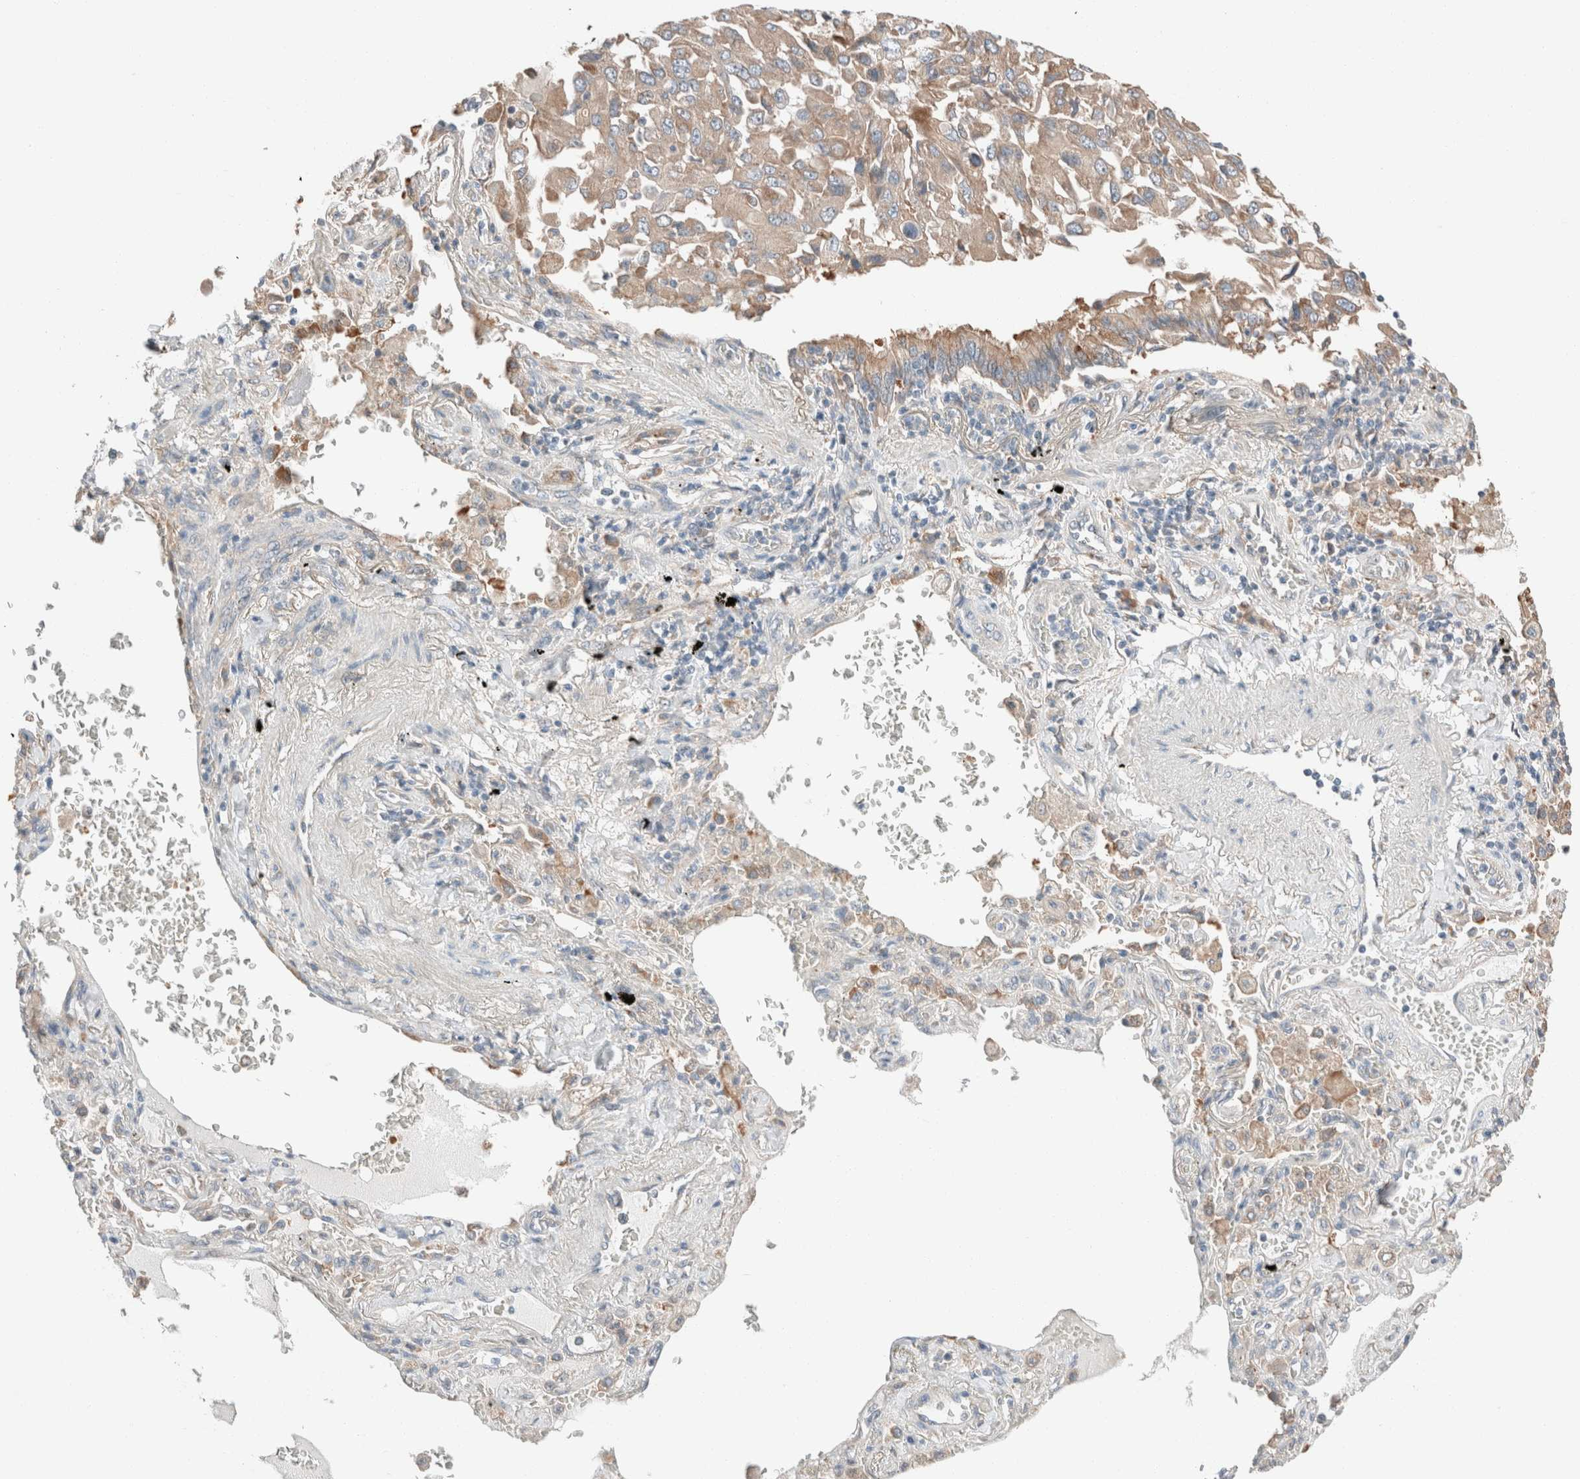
{"staining": {"intensity": "weak", "quantity": ">75%", "location": "cytoplasmic/membranous"}, "tissue": "lung cancer", "cell_type": "Tumor cells", "image_type": "cancer", "snomed": [{"axis": "morphology", "description": "Adenocarcinoma, NOS"}, {"axis": "topography", "description": "Lung"}], "caption": "A brown stain labels weak cytoplasmic/membranous positivity of a protein in adenocarcinoma (lung) tumor cells. The staining was performed using DAB, with brown indicating positive protein expression. Nuclei are stained blue with hematoxylin.", "gene": "PCM1", "patient": {"sex": "female", "age": 65}}